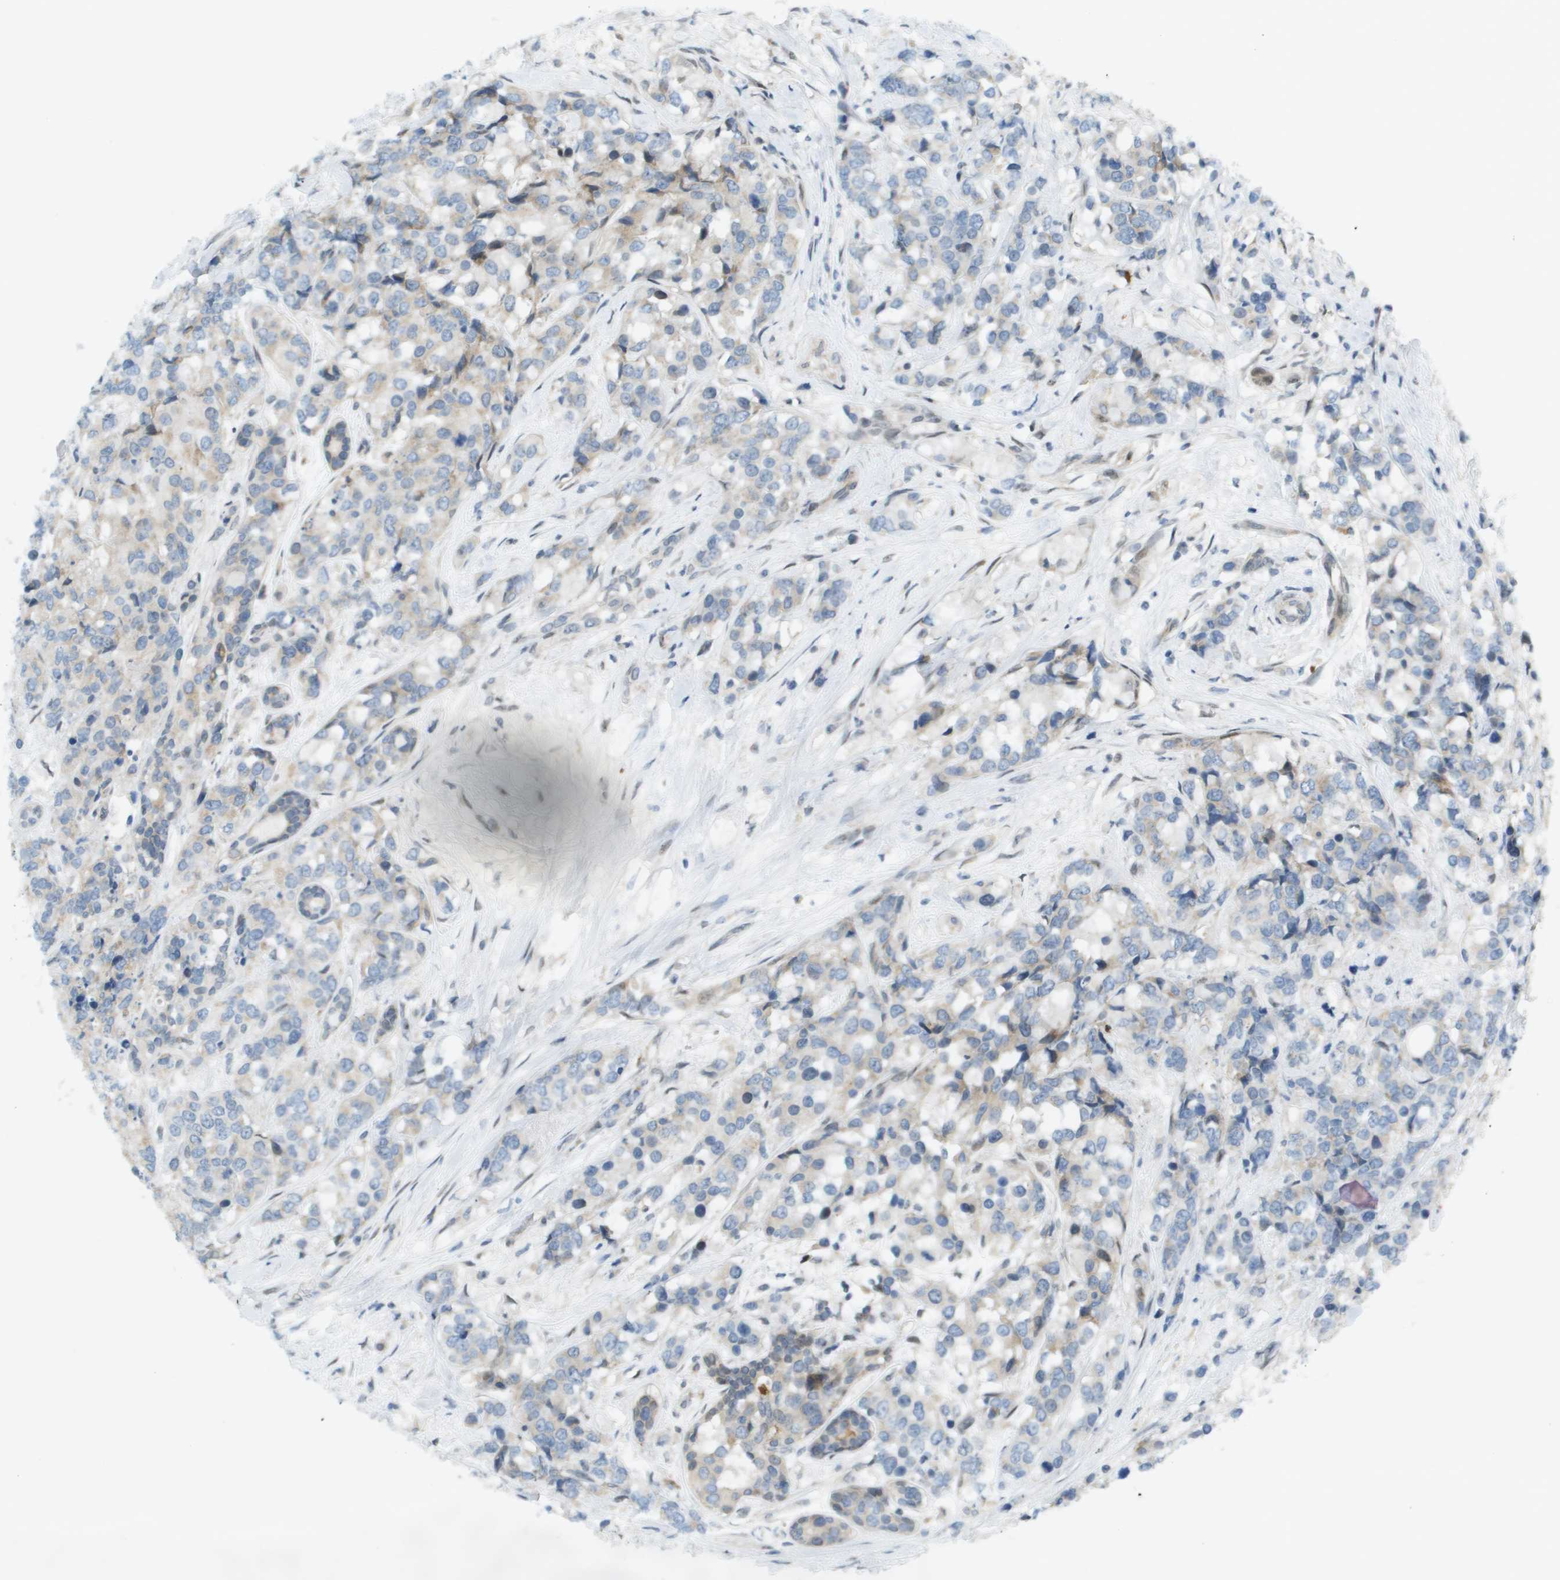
{"staining": {"intensity": "weak", "quantity": ">75%", "location": "cytoplasmic/membranous"}, "tissue": "breast cancer", "cell_type": "Tumor cells", "image_type": "cancer", "snomed": [{"axis": "morphology", "description": "Lobular carcinoma"}, {"axis": "topography", "description": "Breast"}], "caption": "A brown stain shows weak cytoplasmic/membranous positivity of a protein in breast cancer (lobular carcinoma) tumor cells.", "gene": "CACNB4", "patient": {"sex": "female", "age": 59}}